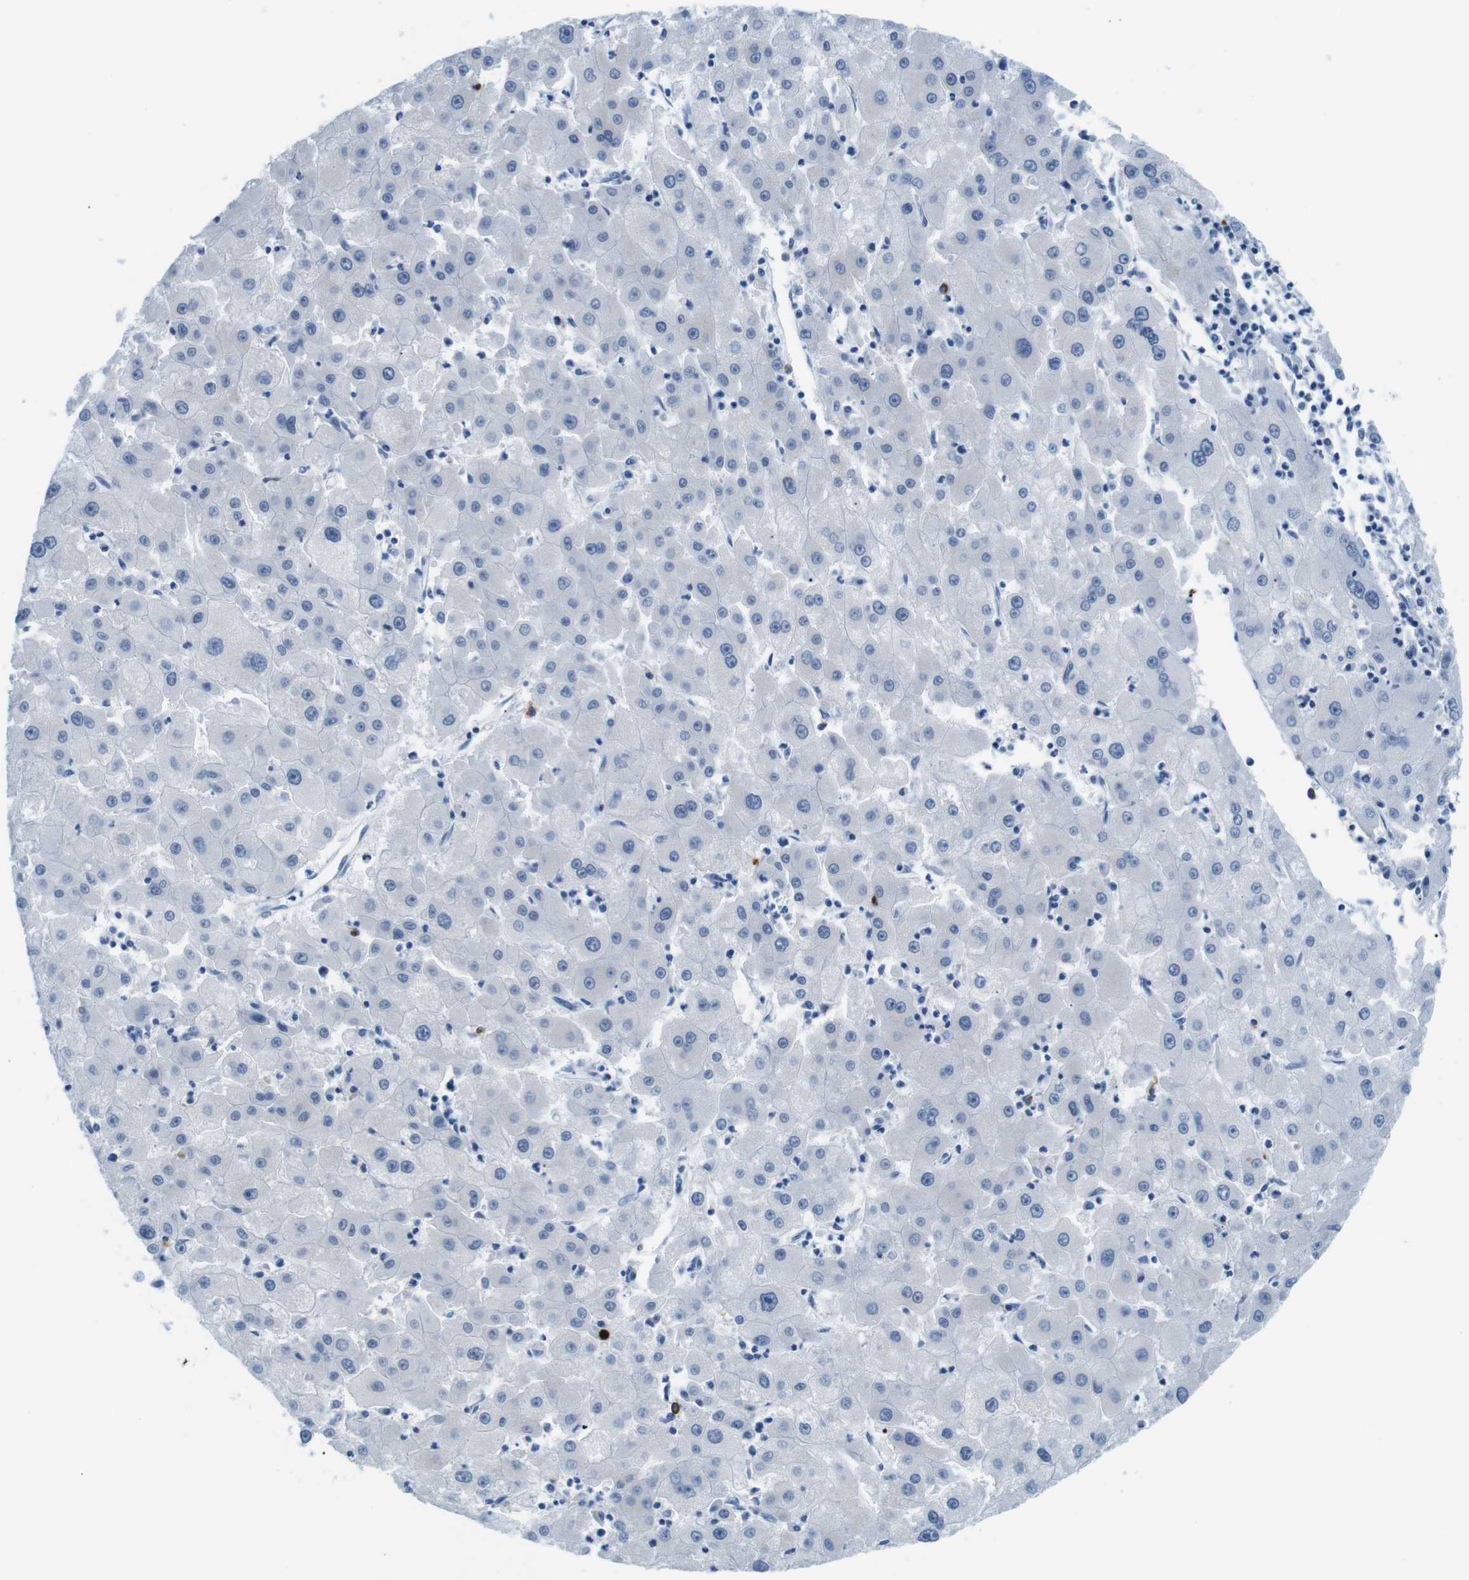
{"staining": {"intensity": "negative", "quantity": "none", "location": "none"}, "tissue": "liver cancer", "cell_type": "Tumor cells", "image_type": "cancer", "snomed": [{"axis": "morphology", "description": "Carcinoma, Hepatocellular, NOS"}, {"axis": "topography", "description": "Liver"}], "caption": "An immunohistochemistry photomicrograph of liver hepatocellular carcinoma is shown. There is no staining in tumor cells of liver hepatocellular carcinoma. (DAB immunohistochemistry (IHC), high magnification).", "gene": "MCEMP1", "patient": {"sex": "male", "age": 72}}